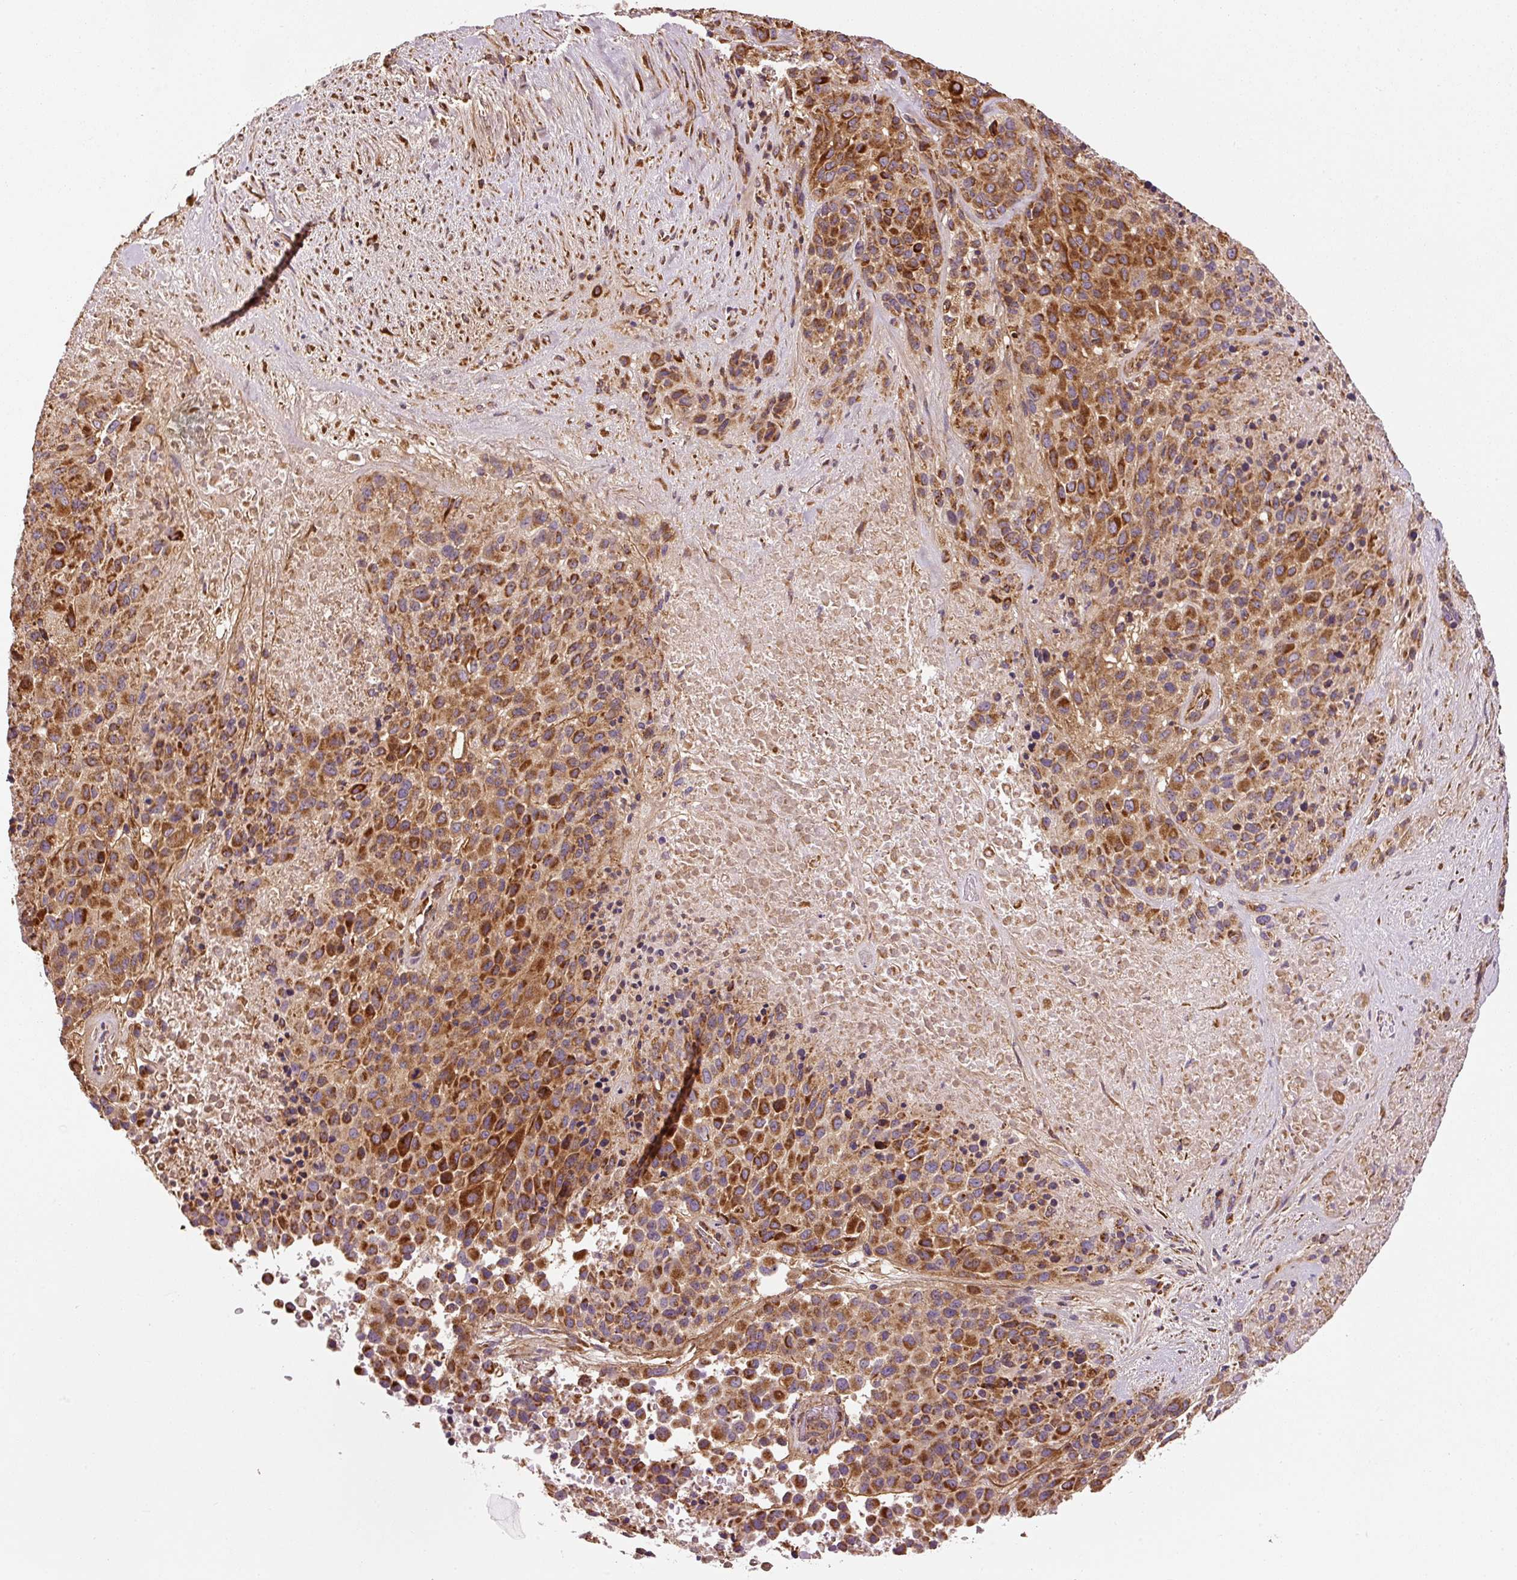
{"staining": {"intensity": "strong", "quantity": ">75%", "location": "cytoplasmic/membranous"}, "tissue": "melanoma", "cell_type": "Tumor cells", "image_type": "cancer", "snomed": [{"axis": "morphology", "description": "Malignant melanoma, Metastatic site"}, {"axis": "topography", "description": "Skin"}], "caption": "Immunohistochemical staining of human melanoma reveals strong cytoplasmic/membranous protein expression in about >75% of tumor cells.", "gene": "ISCU", "patient": {"sex": "female", "age": 81}}